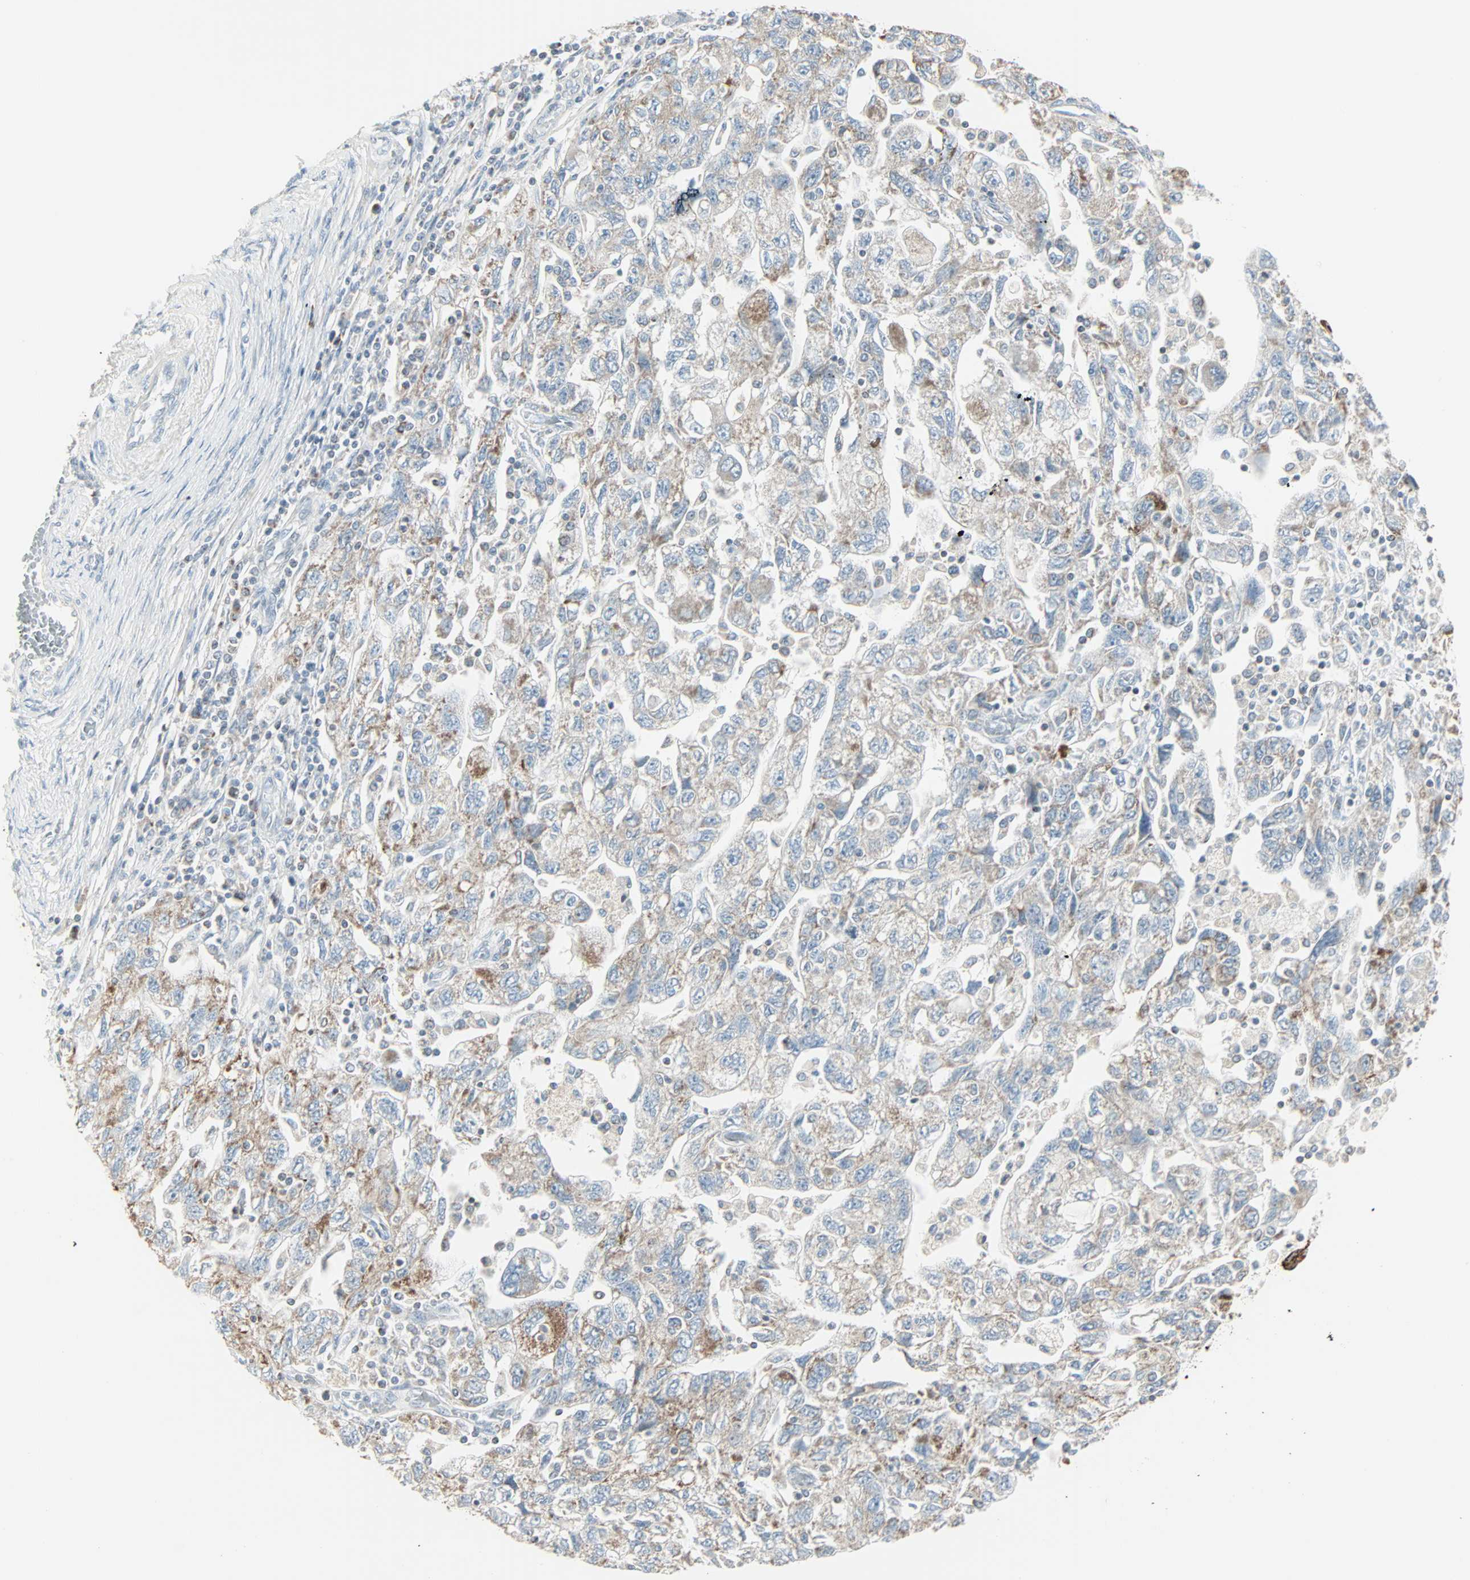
{"staining": {"intensity": "weak", "quantity": "<25%", "location": "cytoplasmic/membranous"}, "tissue": "ovarian cancer", "cell_type": "Tumor cells", "image_type": "cancer", "snomed": [{"axis": "morphology", "description": "Carcinoma, NOS"}, {"axis": "morphology", "description": "Cystadenocarcinoma, serous, NOS"}, {"axis": "topography", "description": "Ovary"}], "caption": "Histopathology image shows no significant protein expression in tumor cells of ovarian cancer (carcinoma).", "gene": "IDH2", "patient": {"sex": "female", "age": 69}}